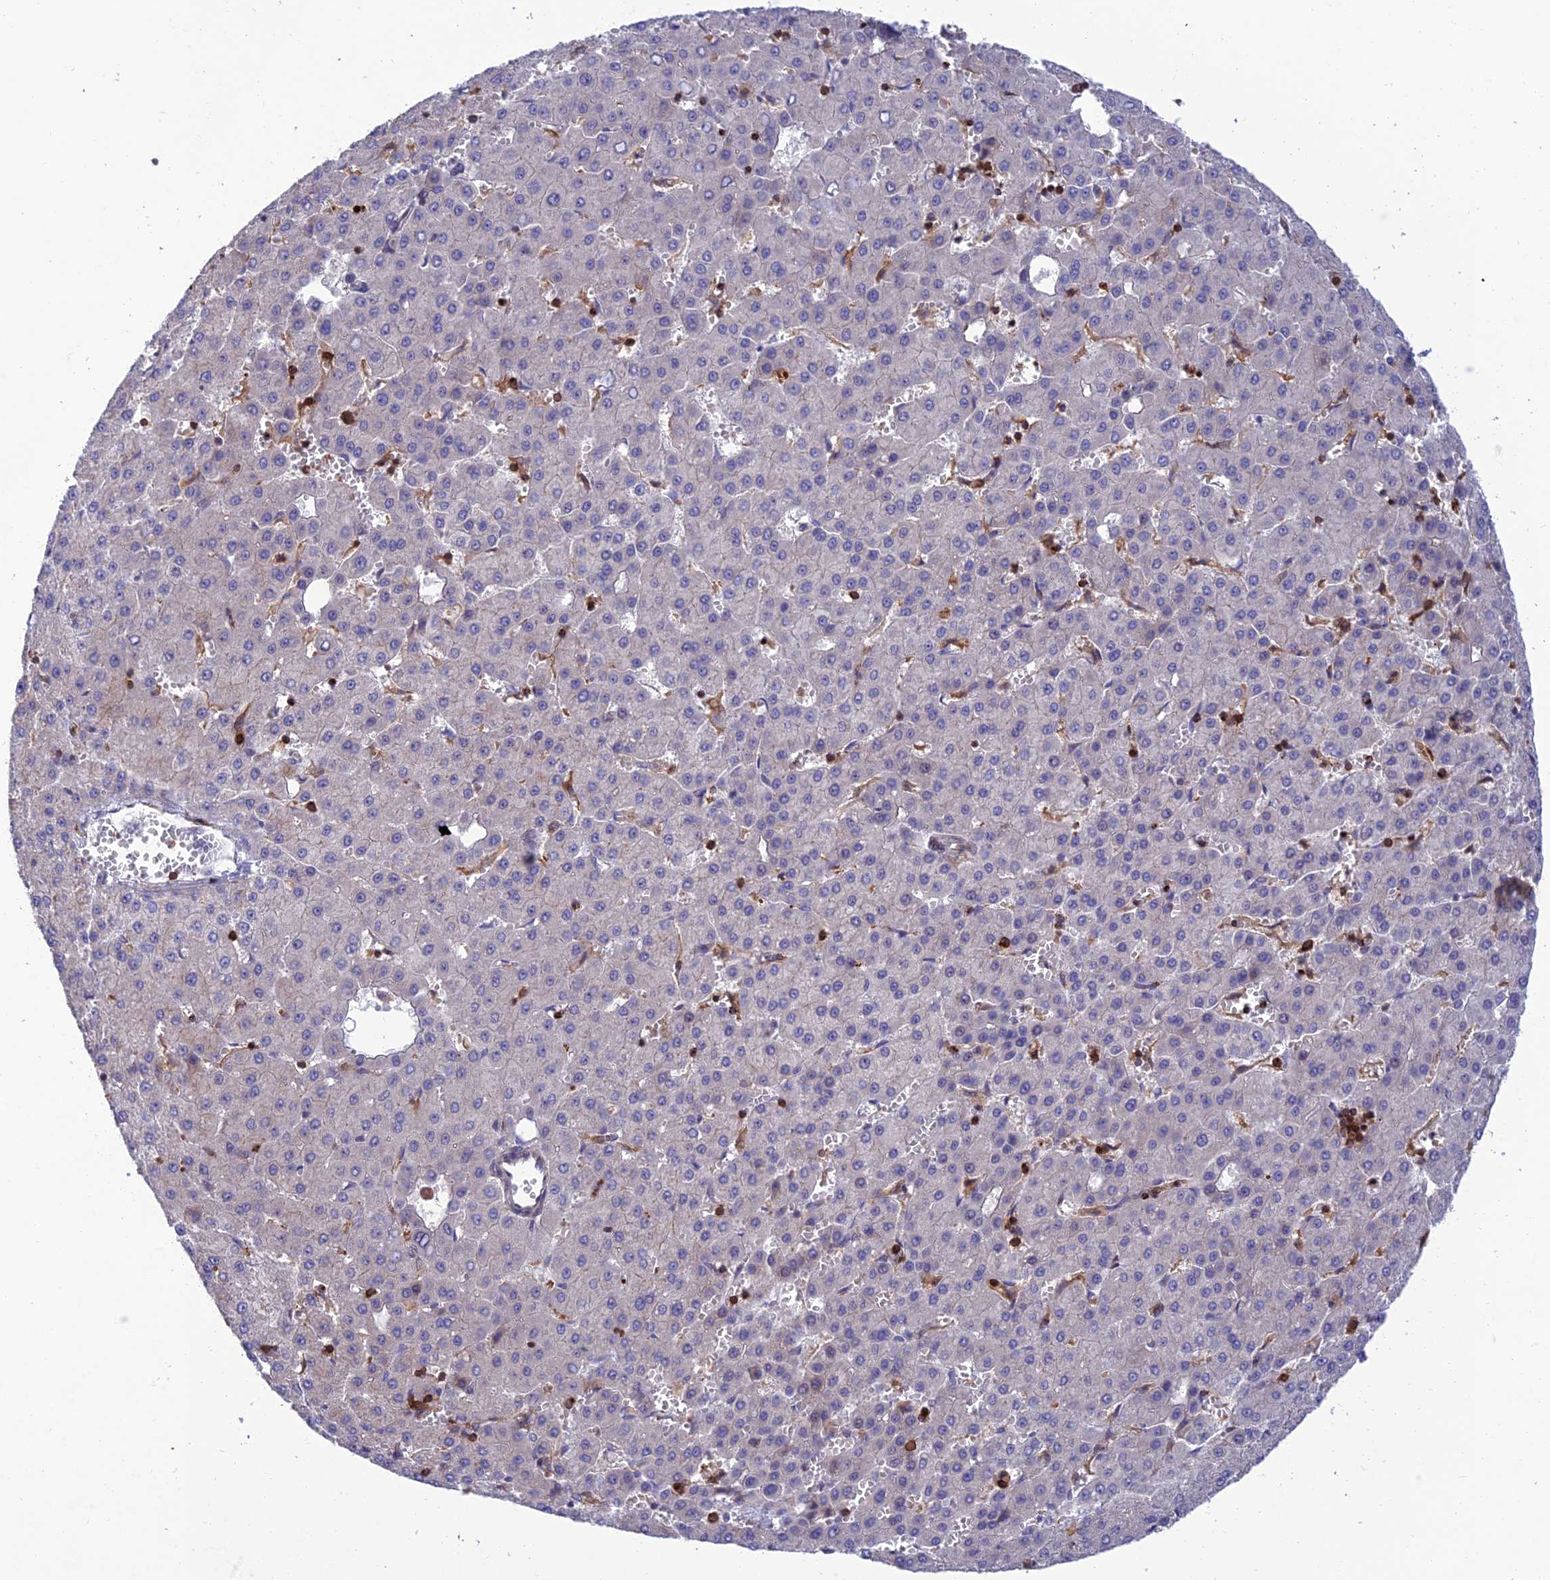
{"staining": {"intensity": "negative", "quantity": "none", "location": "none"}, "tissue": "liver cancer", "cell_type": "Tumor cells", "image_type": "cancer", "snomed": [{"axis": "morphology", "description": "Carcinoma, Hepatocellular, NOS"}, {"axis": "topography", "description": "Liver"}], "caption": "The immunohistochemistry (IHC) histopathology image has no significant positivity in tumor cells of liver cancer tissue.", "gene": "FAM76A", "patient": {"sex": "male", "age": 47}}